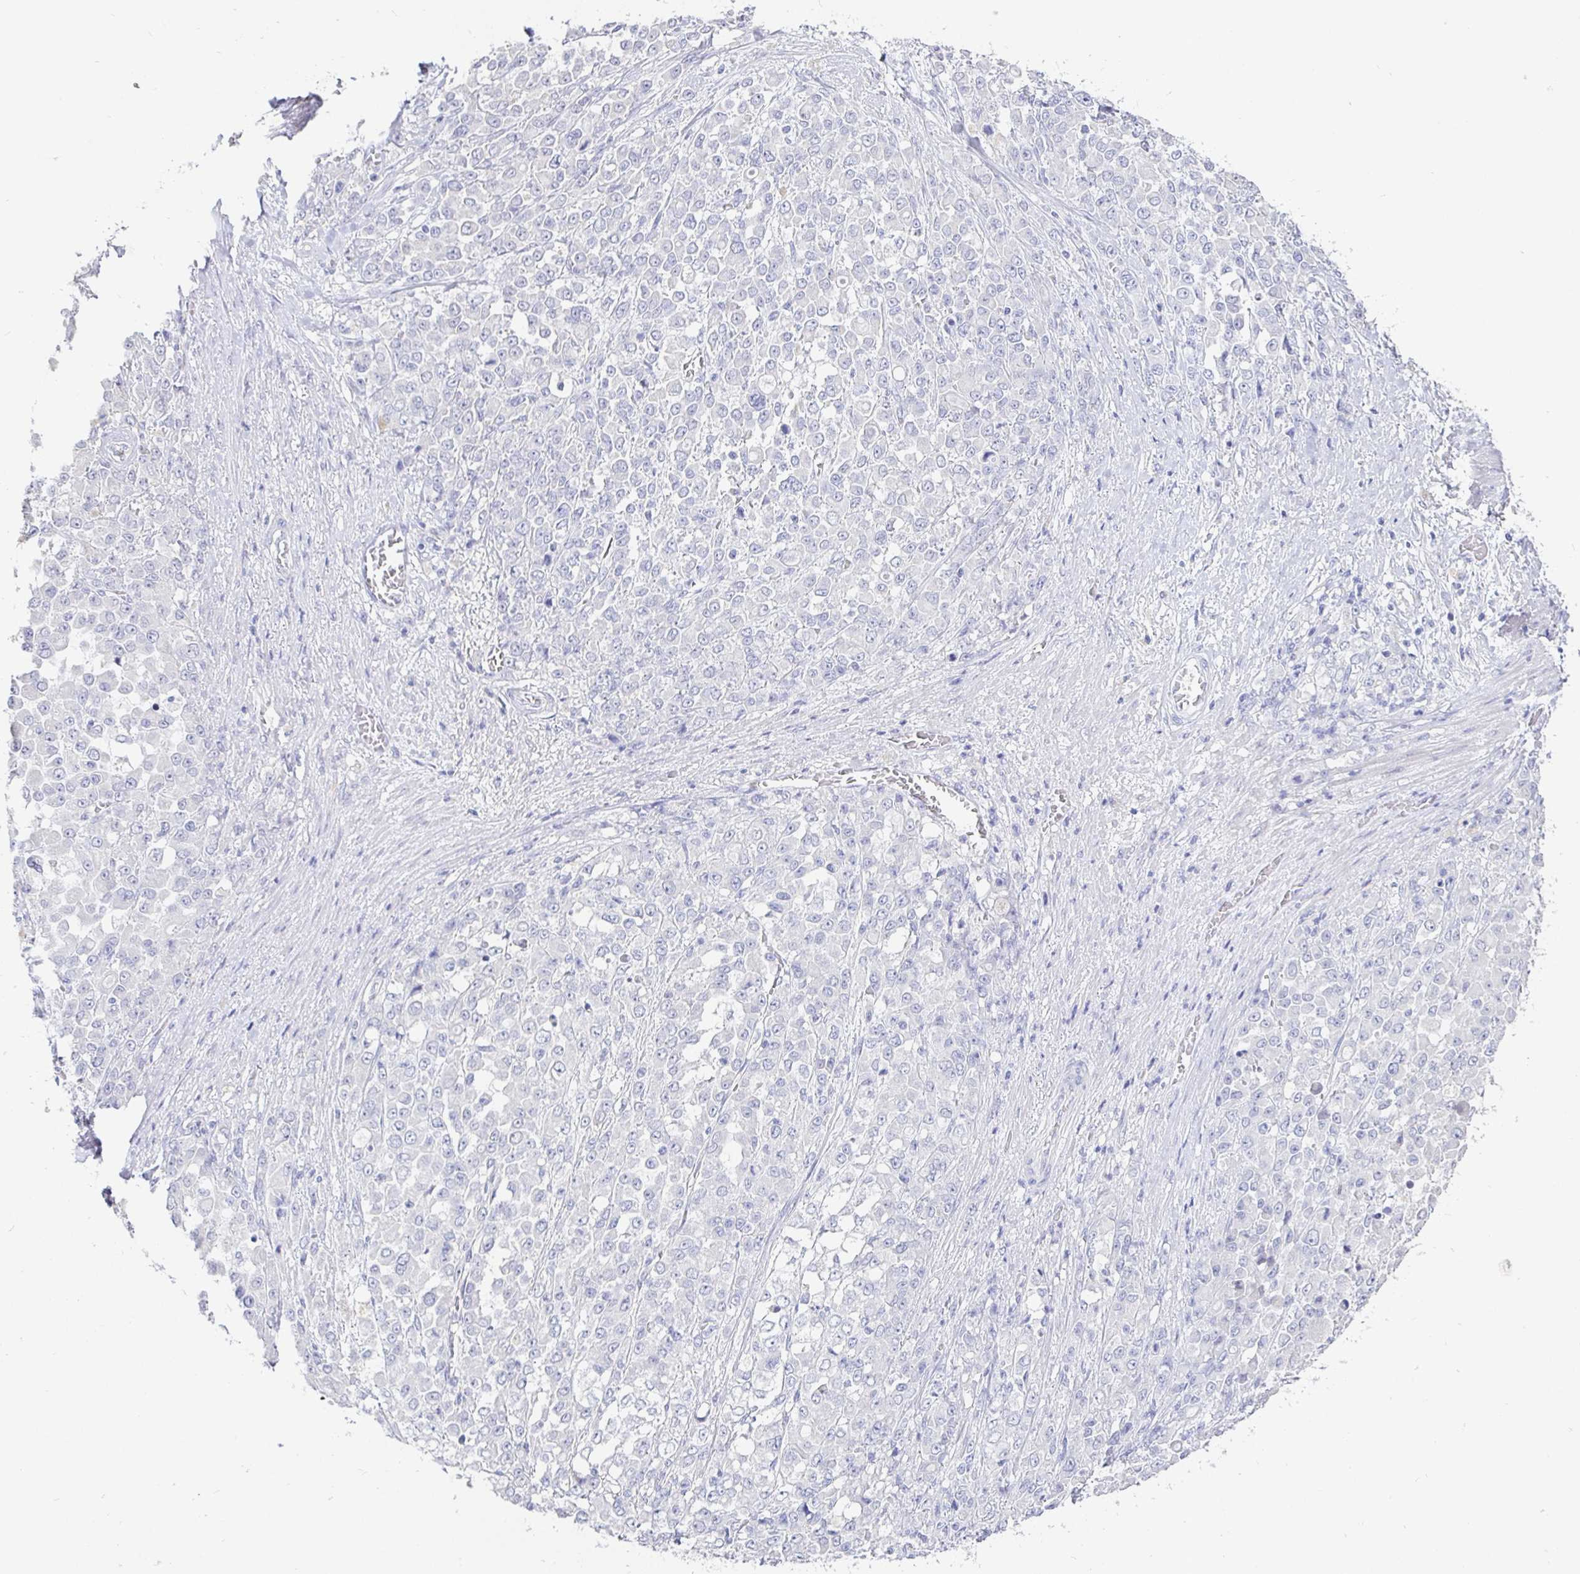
{"staining": {"intensity": "negative", "quantity": "none", "location": "none"}, "tissue": "stomach cancer", "cell_type": "Tumor cells", "image_type": "cancer", "snomed": [{"axis": "morphology", "description": "Adenocarcinoma, NOS"}, {"axis": "topography", "description": "Stomach"}], "caption": "This is an immunohistochemistry (IHC) histopathology image of adenocarcinoma (stomach). There is no staining in tumor cells.", "gene": "TPTE", "patient": {"sex": "female", "age": 76}}